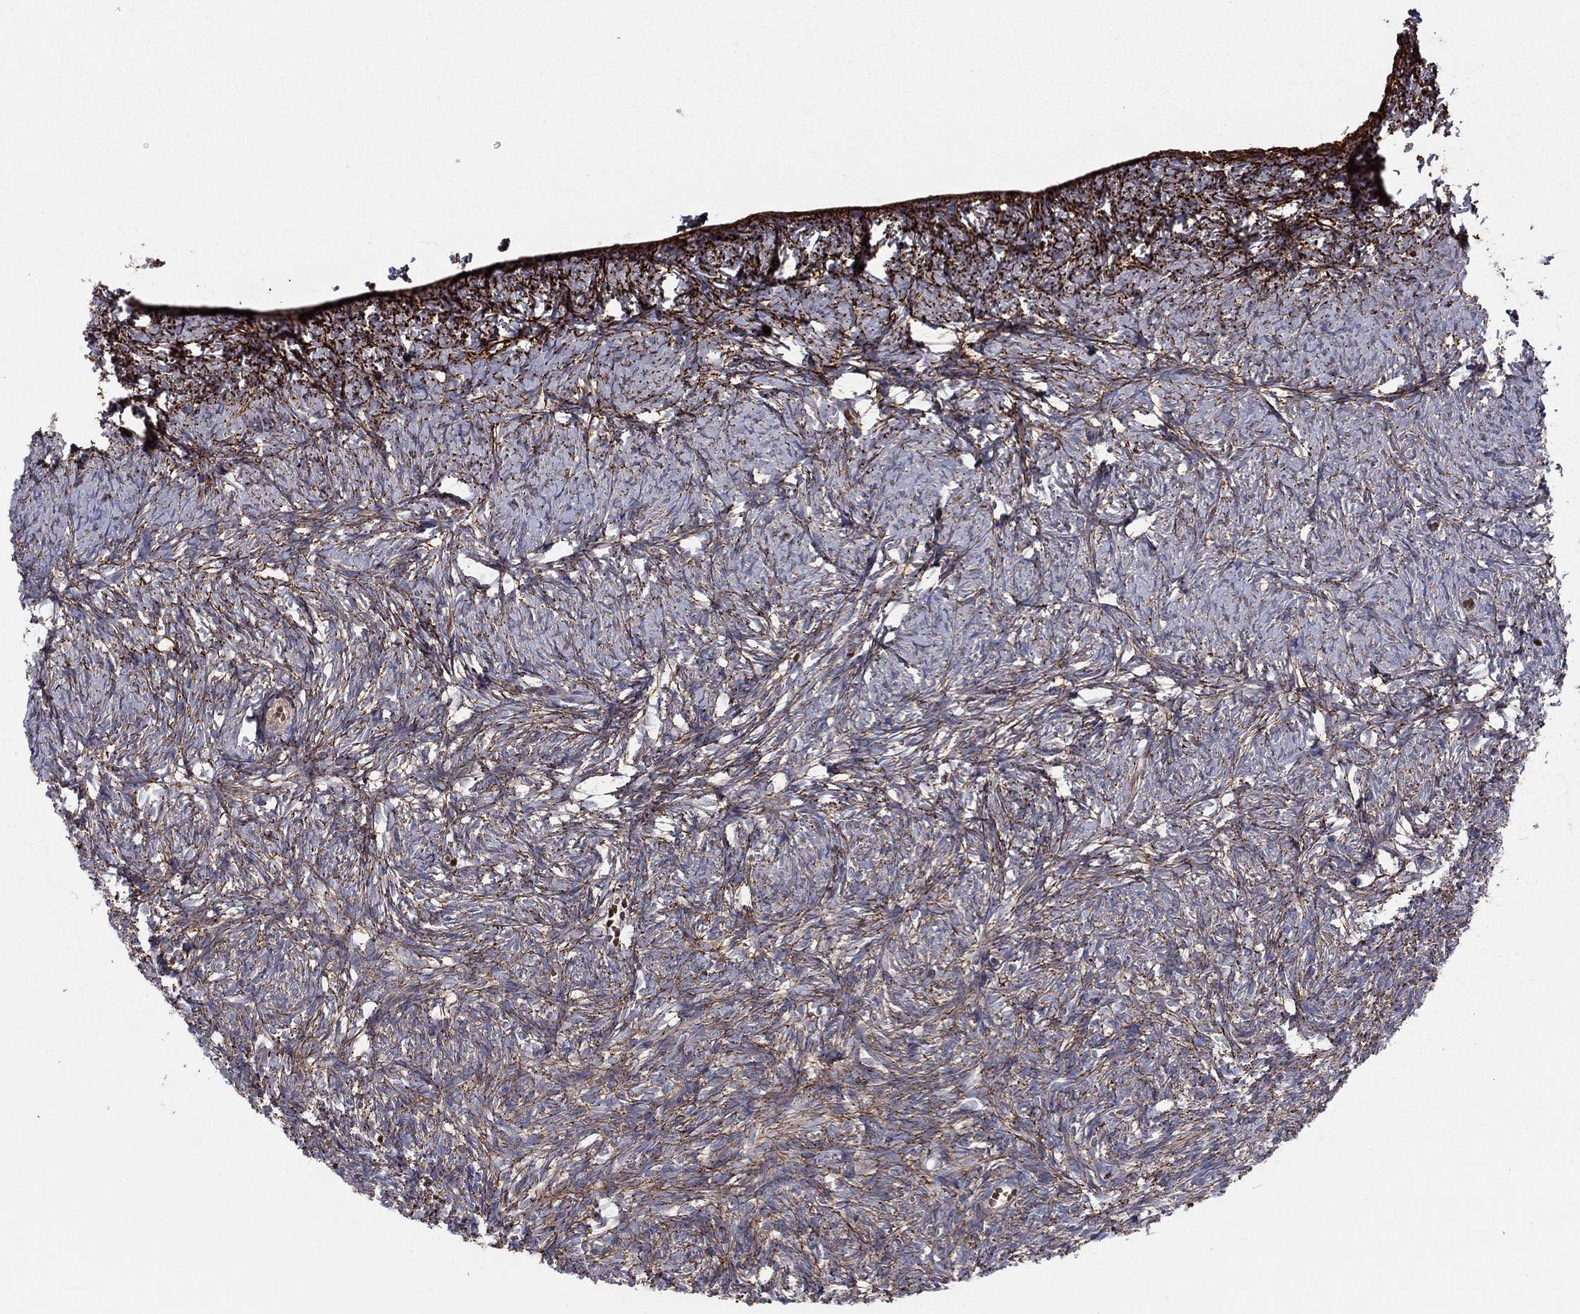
{"staining": {"intensity": "moderate", "quantity": "25%-75%", "location": "cytoplasmic/membranous"}, "tissue": "ovary", "cell_type": "Ovarian stroma cells", "image_type": "normal", "snomed": [{"axis": "morphology", "description": "Normal tissue, NOS"}, {"axis": "topography", "description": "Ovary"}], "caption": "IHC histopathology image of benign ovary: ovary stained using immunohistochemistry (IHC) demonstrates medium levels of moderate protein expression localized specifically in the cytoplasmic/membranous of ovarian stroma cells, appearing as a cytoplasmic/membranous brown color.", "gene": "RNF123", "patient": {"sex": "female", "age": 43}}